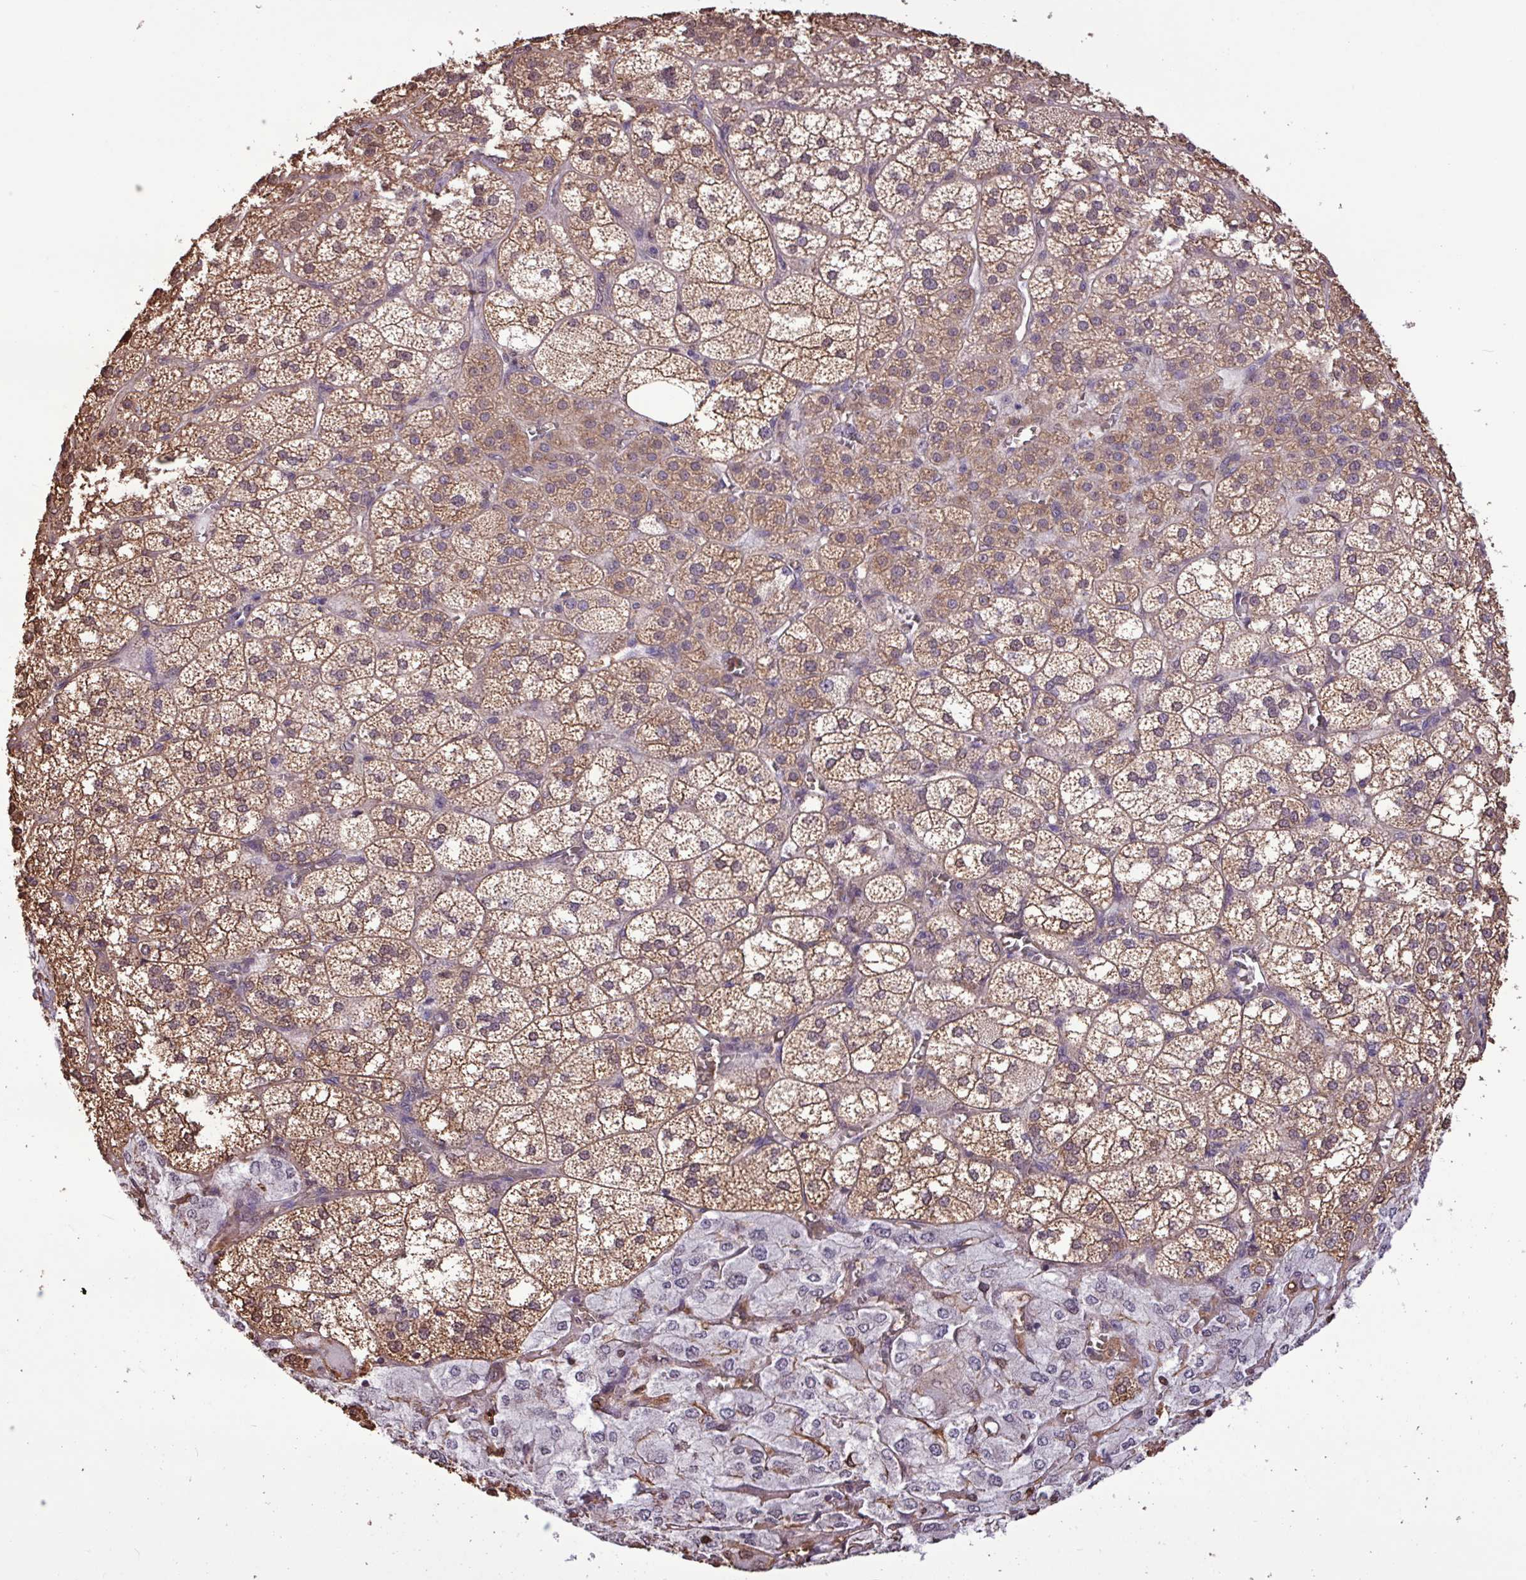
{"staining": {"intensity": "moderate", "quantity": "25%-75%", "location": "cytoplasmic/membranous,nuclear"}, "tissue": "adrenal gland", "cell_type": "Glandular cells", "image_type": "normal", "snomed": [{"axis": "morphology", "description": "Normal tissue, NOS"}, {"axis": "topography", "description": "Adrenal gland"}], "caption": "This is a histology image of immunohistochemistry (IHC) staining of unremarkable adrenal gland, which shows moderate staining in the cytoplasmic/membranous,nuclear of glandular cells.", "gene": "CHST11", "patient": {"sex": "female", "age": 60}}